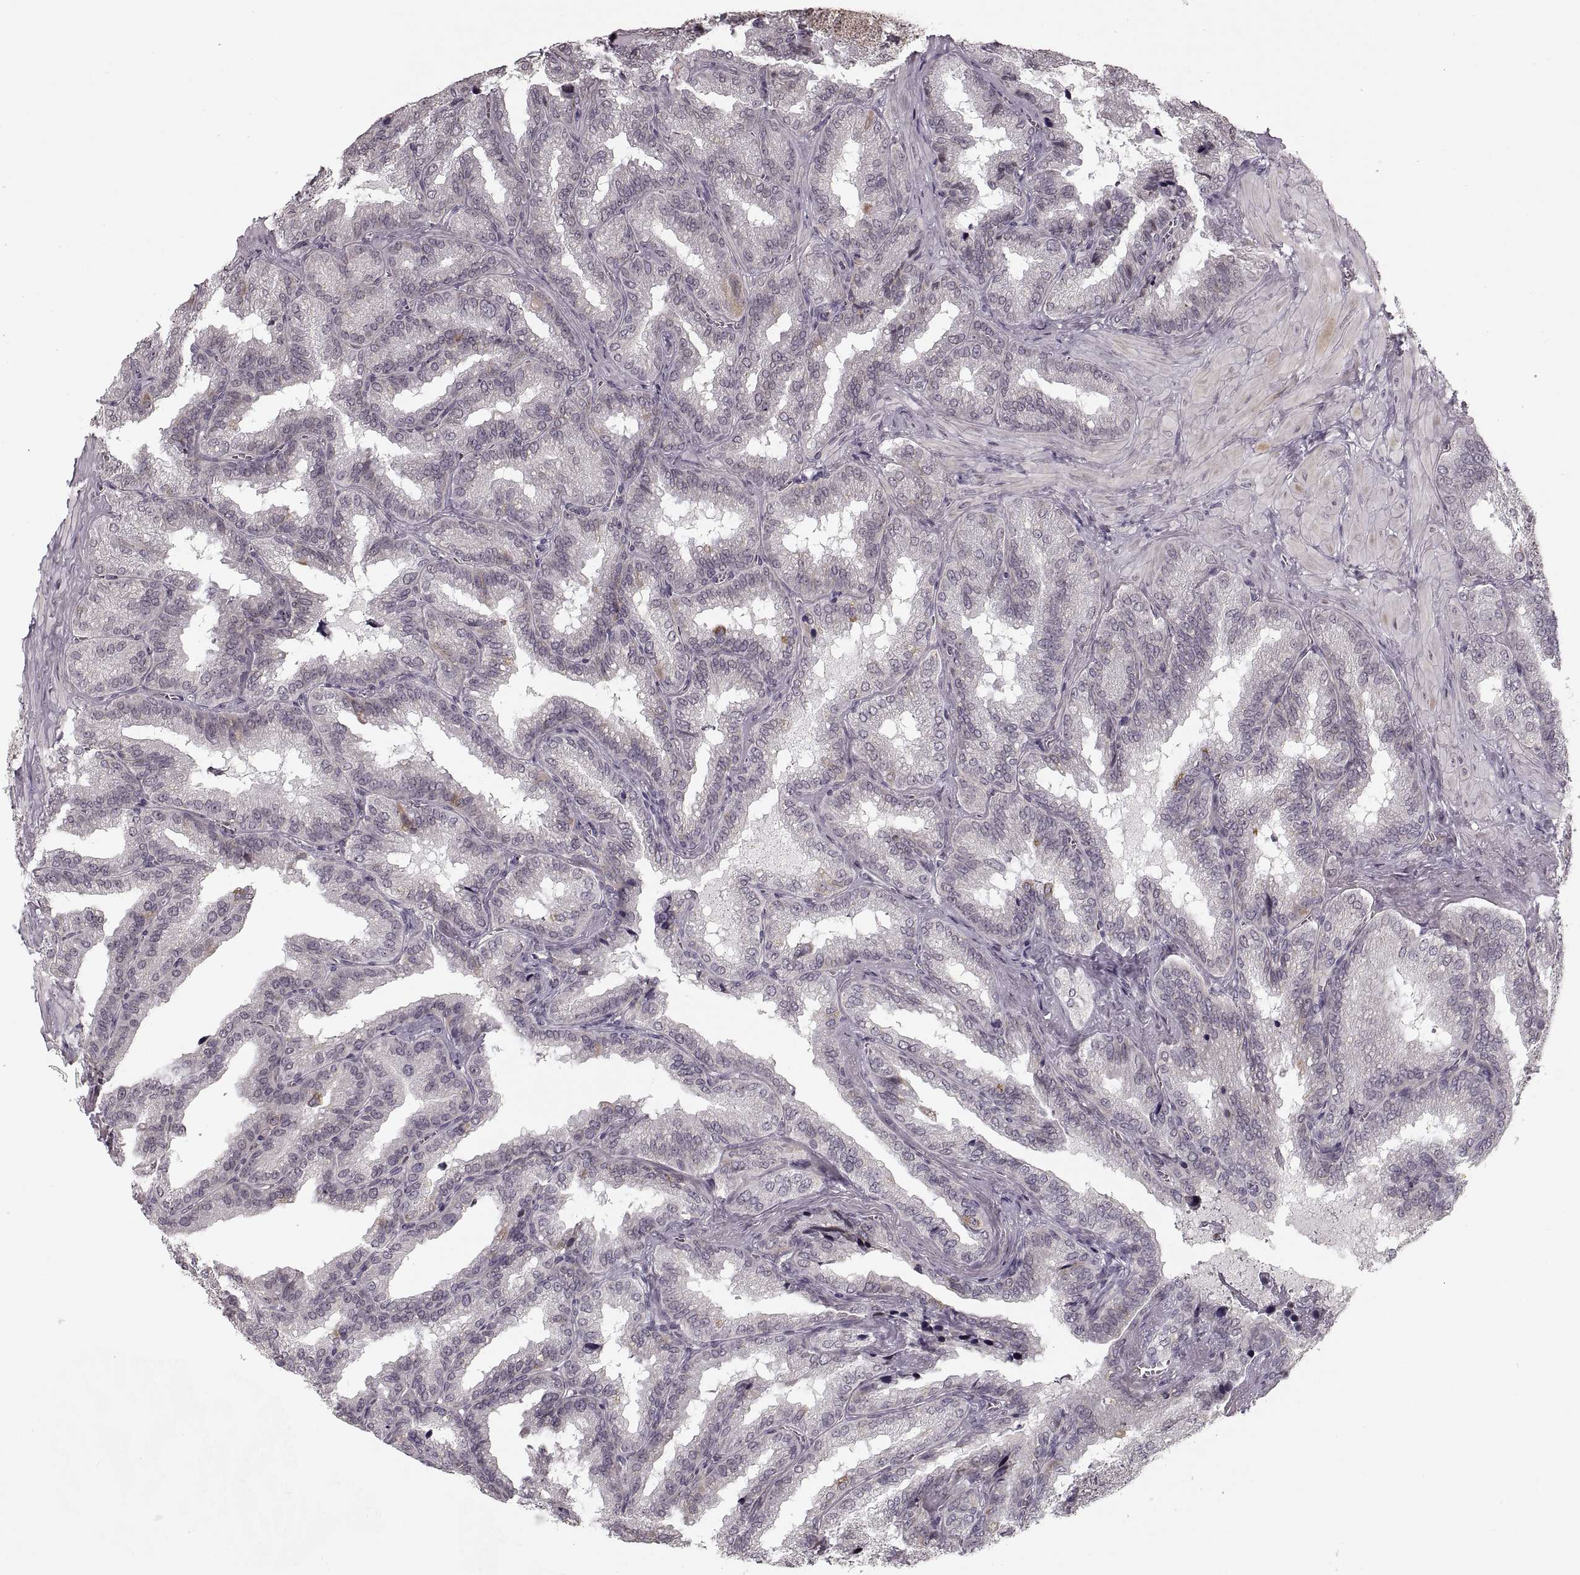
{"staining": {"intensity": "negative", "quantity": "none", "location": "none"}, "tissue": "seminal vesicle", "cell_type": "Glandular cells", "image_type": "normal", "snomed": [{"axis": "morphology", "description": "Normal tissue, NOS"}, {"axis": "topography", "description": "Seminal veicle"}], "caption": "Seminal vesicle stained for a protein using IHC shows no staining glandular cells.", "gene": "ASIC3", "patient": {"sex": "male", "age": 37}}